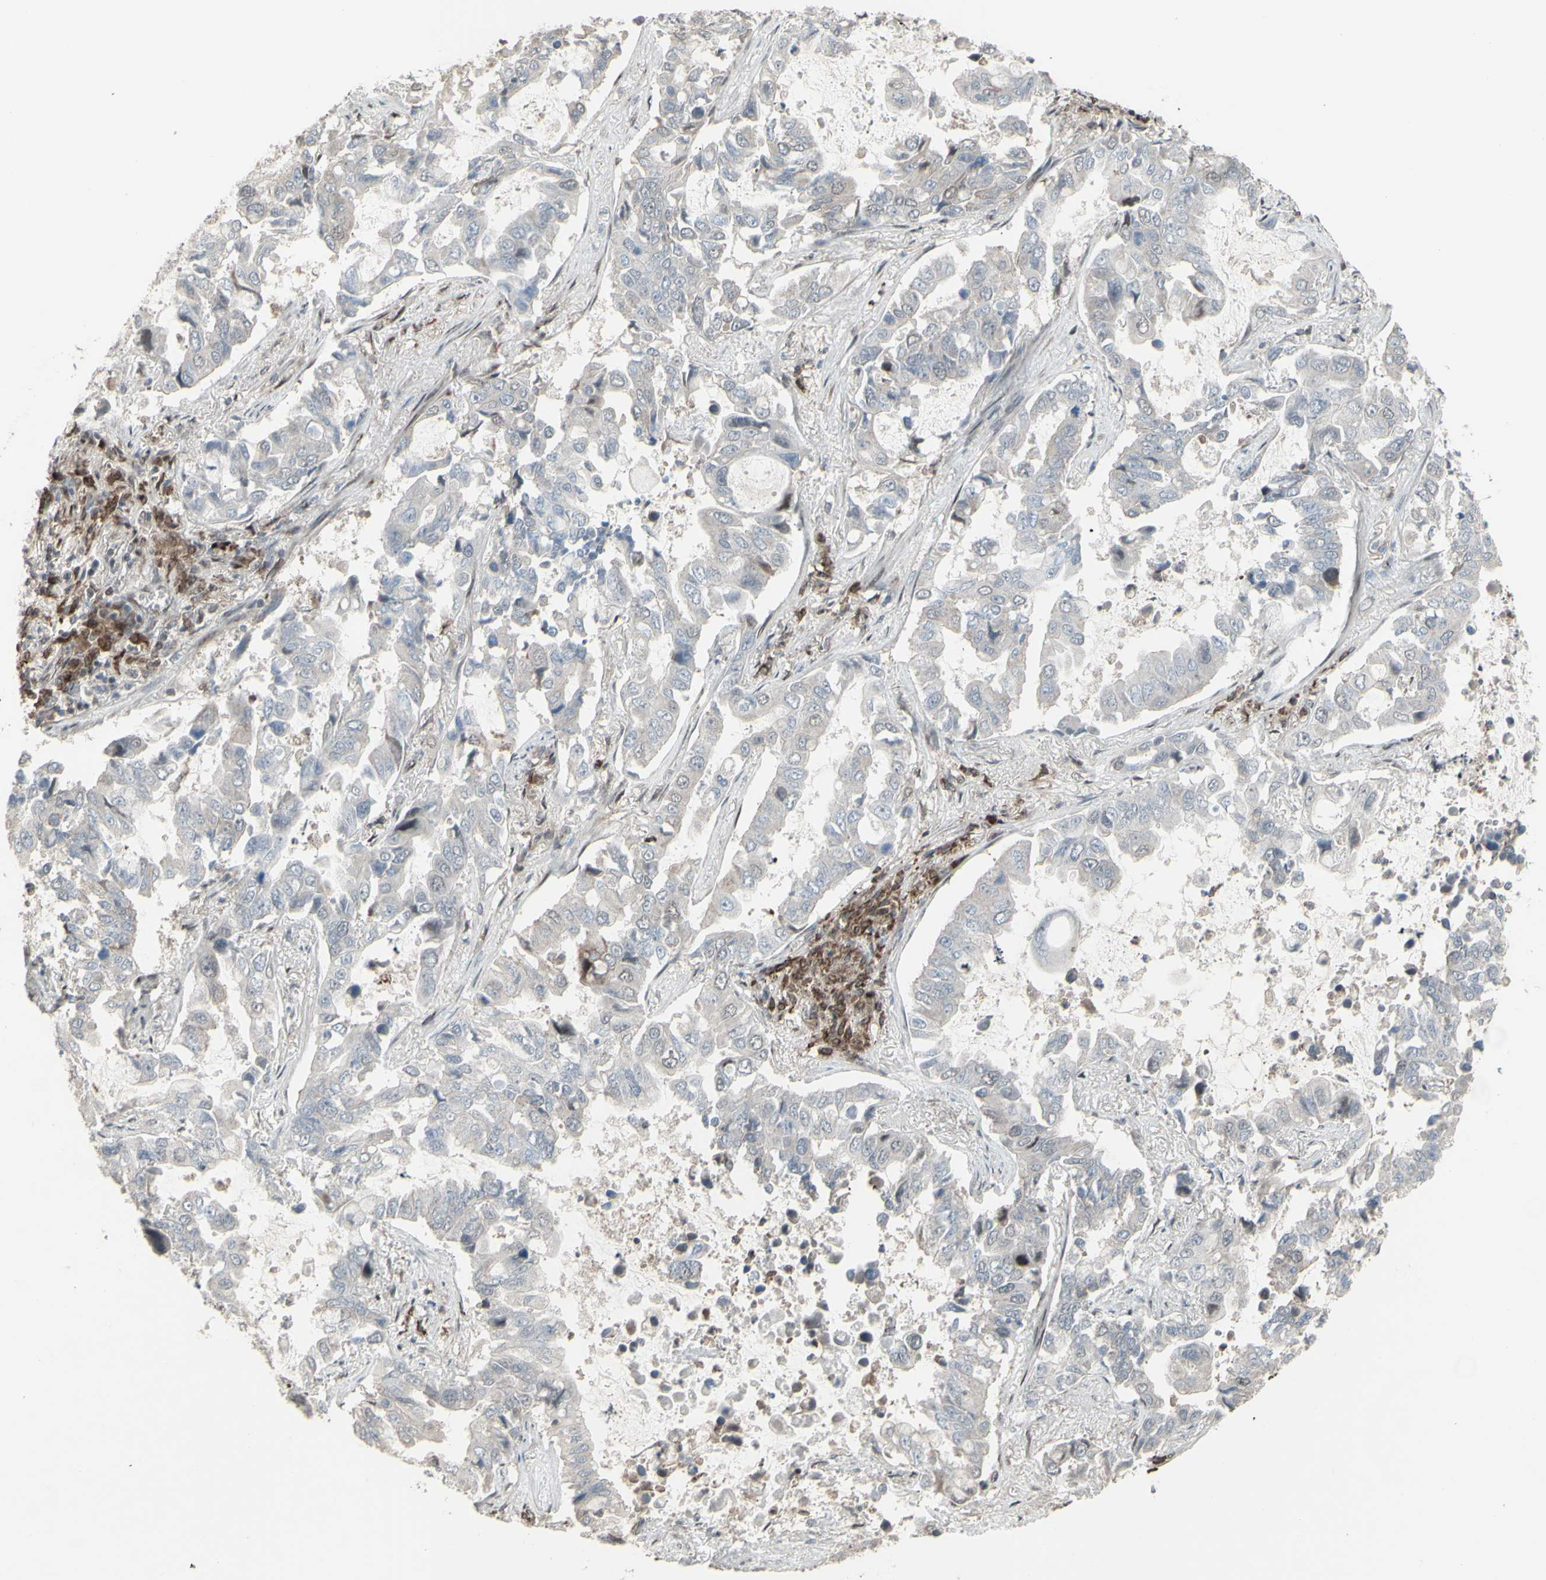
{"staining": {"intensity": "negative", "quantity": "none", "location": "none"}, "tissue": "lung cancer", "cell_type": "Tumor cells", "image_type": "cancer", "snomed": [{"axis": "morphology", "description": "Adenocarcinoma, NOS"}, {"axis": "topography", "description": "Lung"}], "caption": "Tumor cells show no significant protein staining in adenocarcinoma (lung).", "gene": "CD33", "patient": {"sex": "male", "age": 64}}